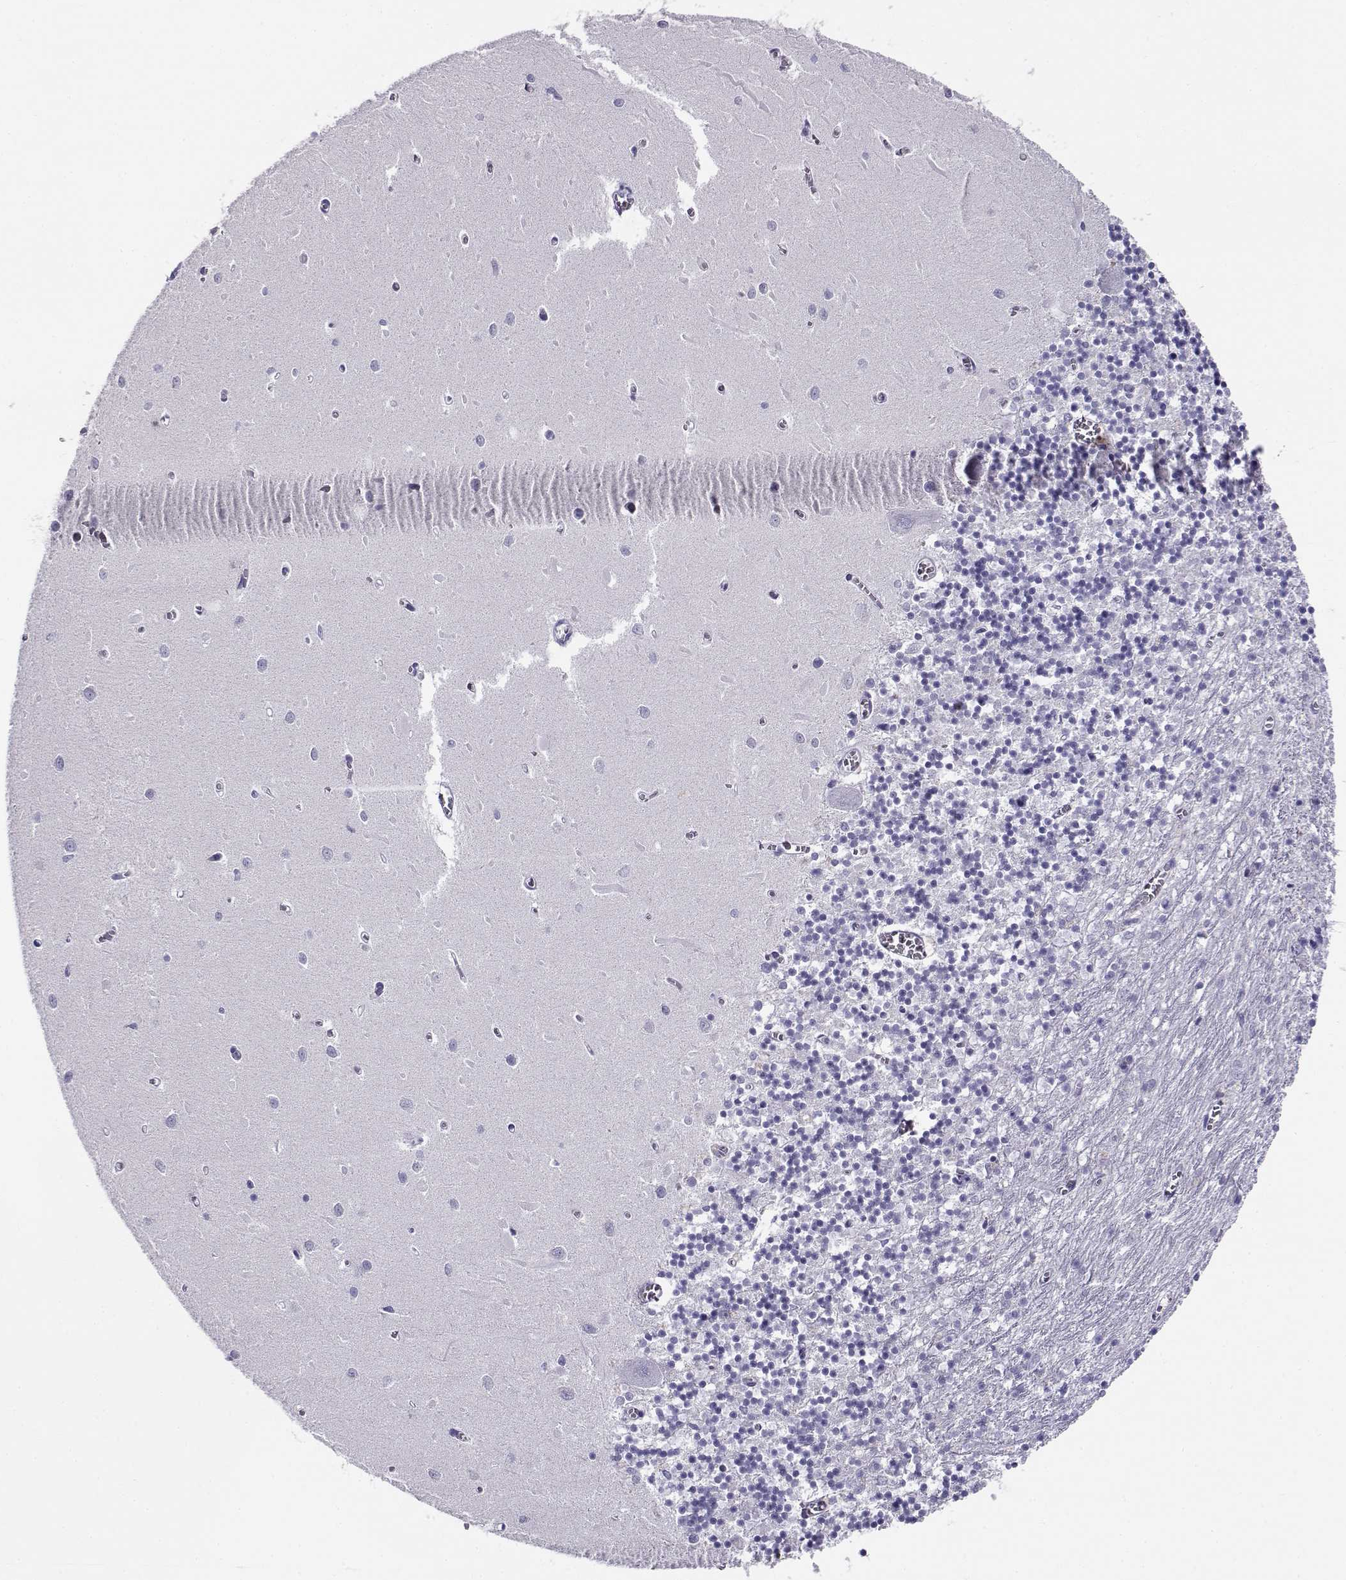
{"staining": {"intensity": "negative", "quantity": "none", "location": "none"}, "tissue": "cerebellum", "cell_type": "Cells in granular layer", "image_type": "normal", "snomed": [{"axis": "morphology", "description": "Normal tissue, NOS"}, {"axis": "topography", "description": "Cerebellum"}], "caption": "A micrograph of cerebellum stained for a protein shows no brown staining in cells in granular layer. Nuclei are stained in blue.", "gene": "CABS1", "patient": {"sex": "female", "age": 64}}